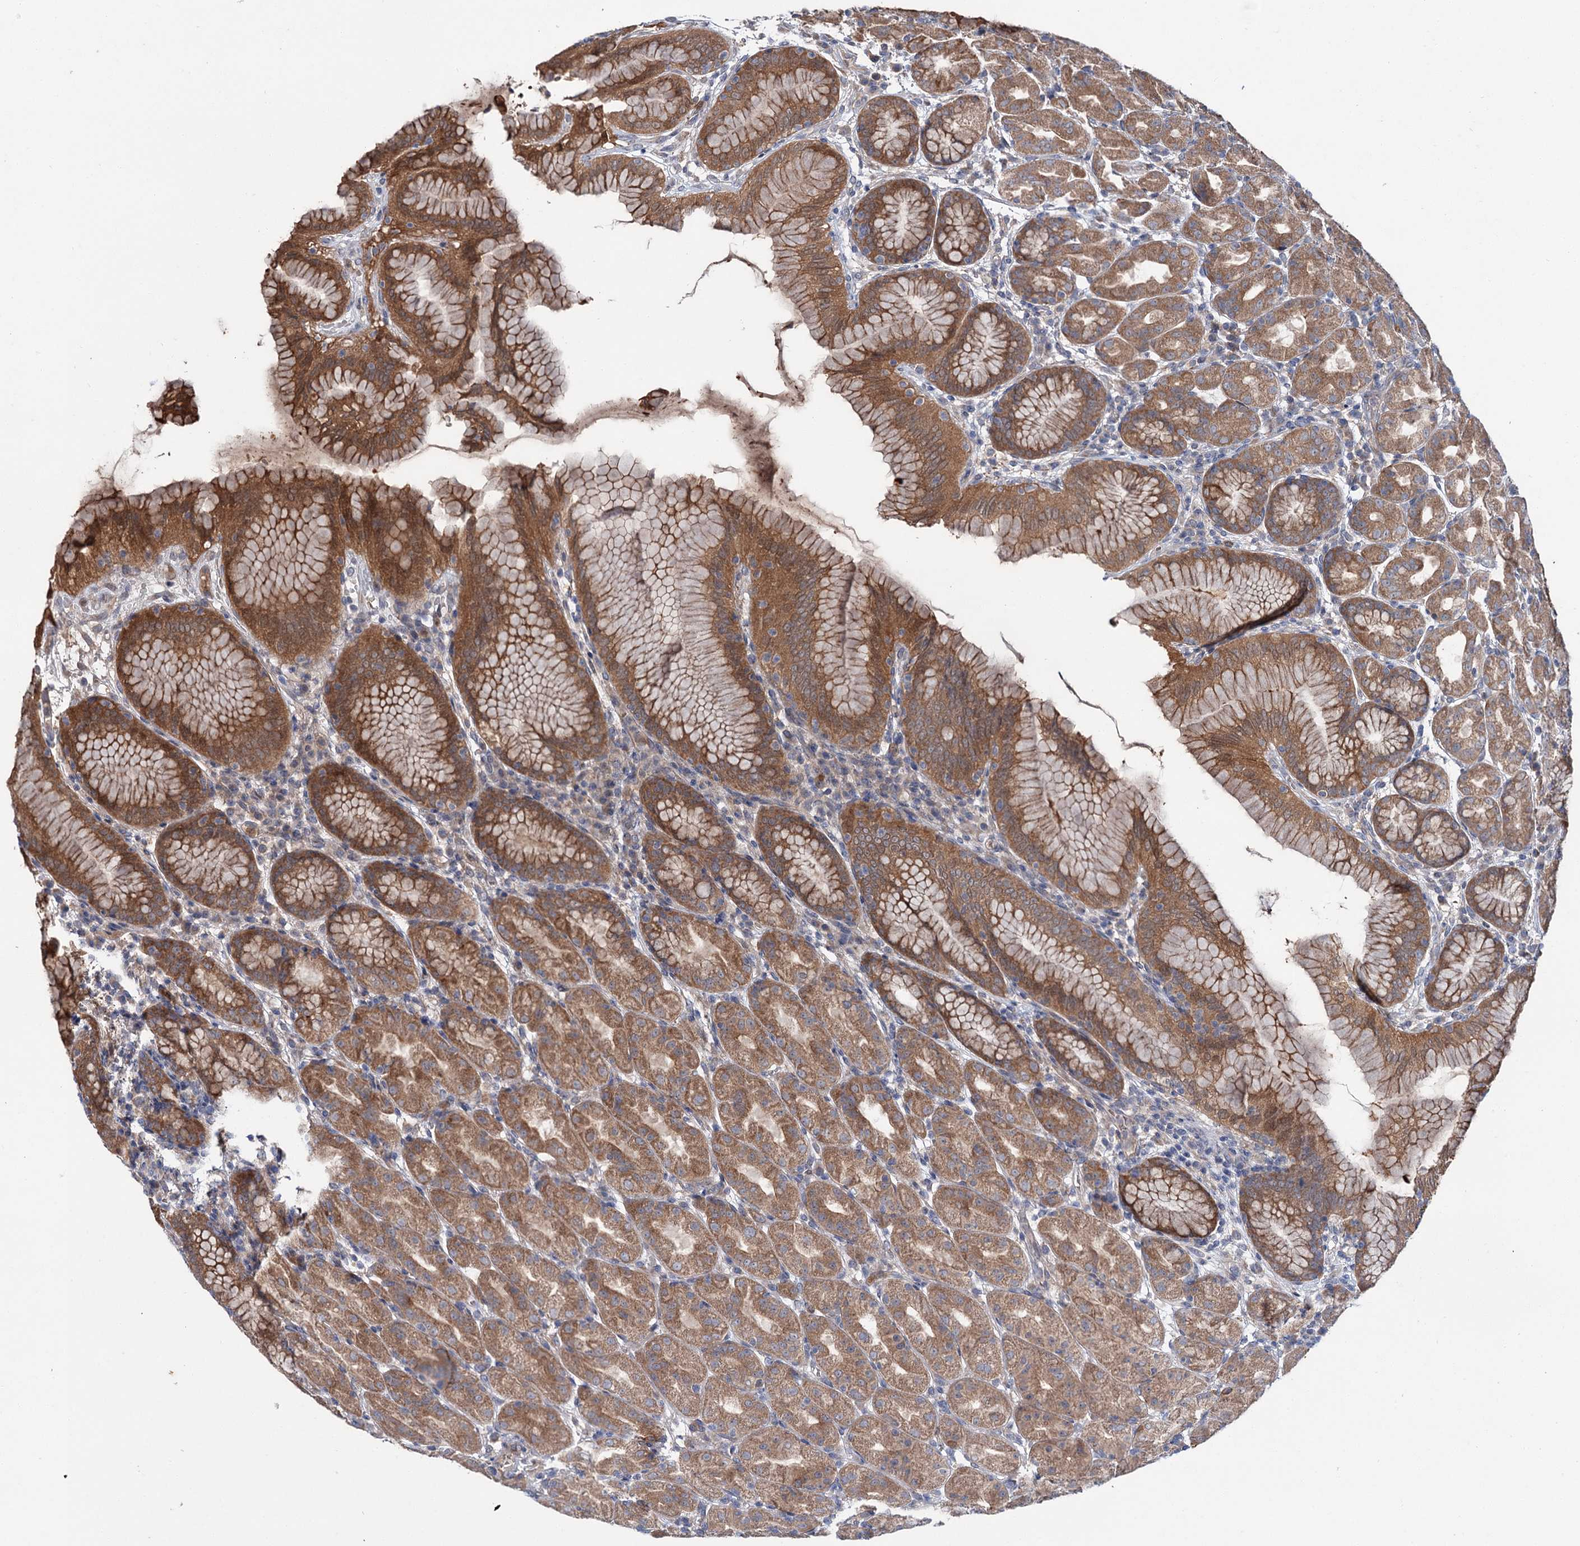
{"staining": {"intensity": "moderate", "quantity": ">75%", "location": "cytoplasmic/membranous"}, "tissue": "stomach", "cell_type": "Glandular cells", "image_type": "normal", "snomed": [{"axis": "morphology", "description": "Normal tissue, NOS"}, {"axis": "topography", "description": "Stomach"}], "caption": "A high-resolution micrograph shows immunohistochemistry staining of benign stomach, which exhibits moderate cytoplasmic/membranous positivity in approximately >75% of glandular cells.", "gene": "PTPN3", "patient": {"sex": "female", "age": 79}}